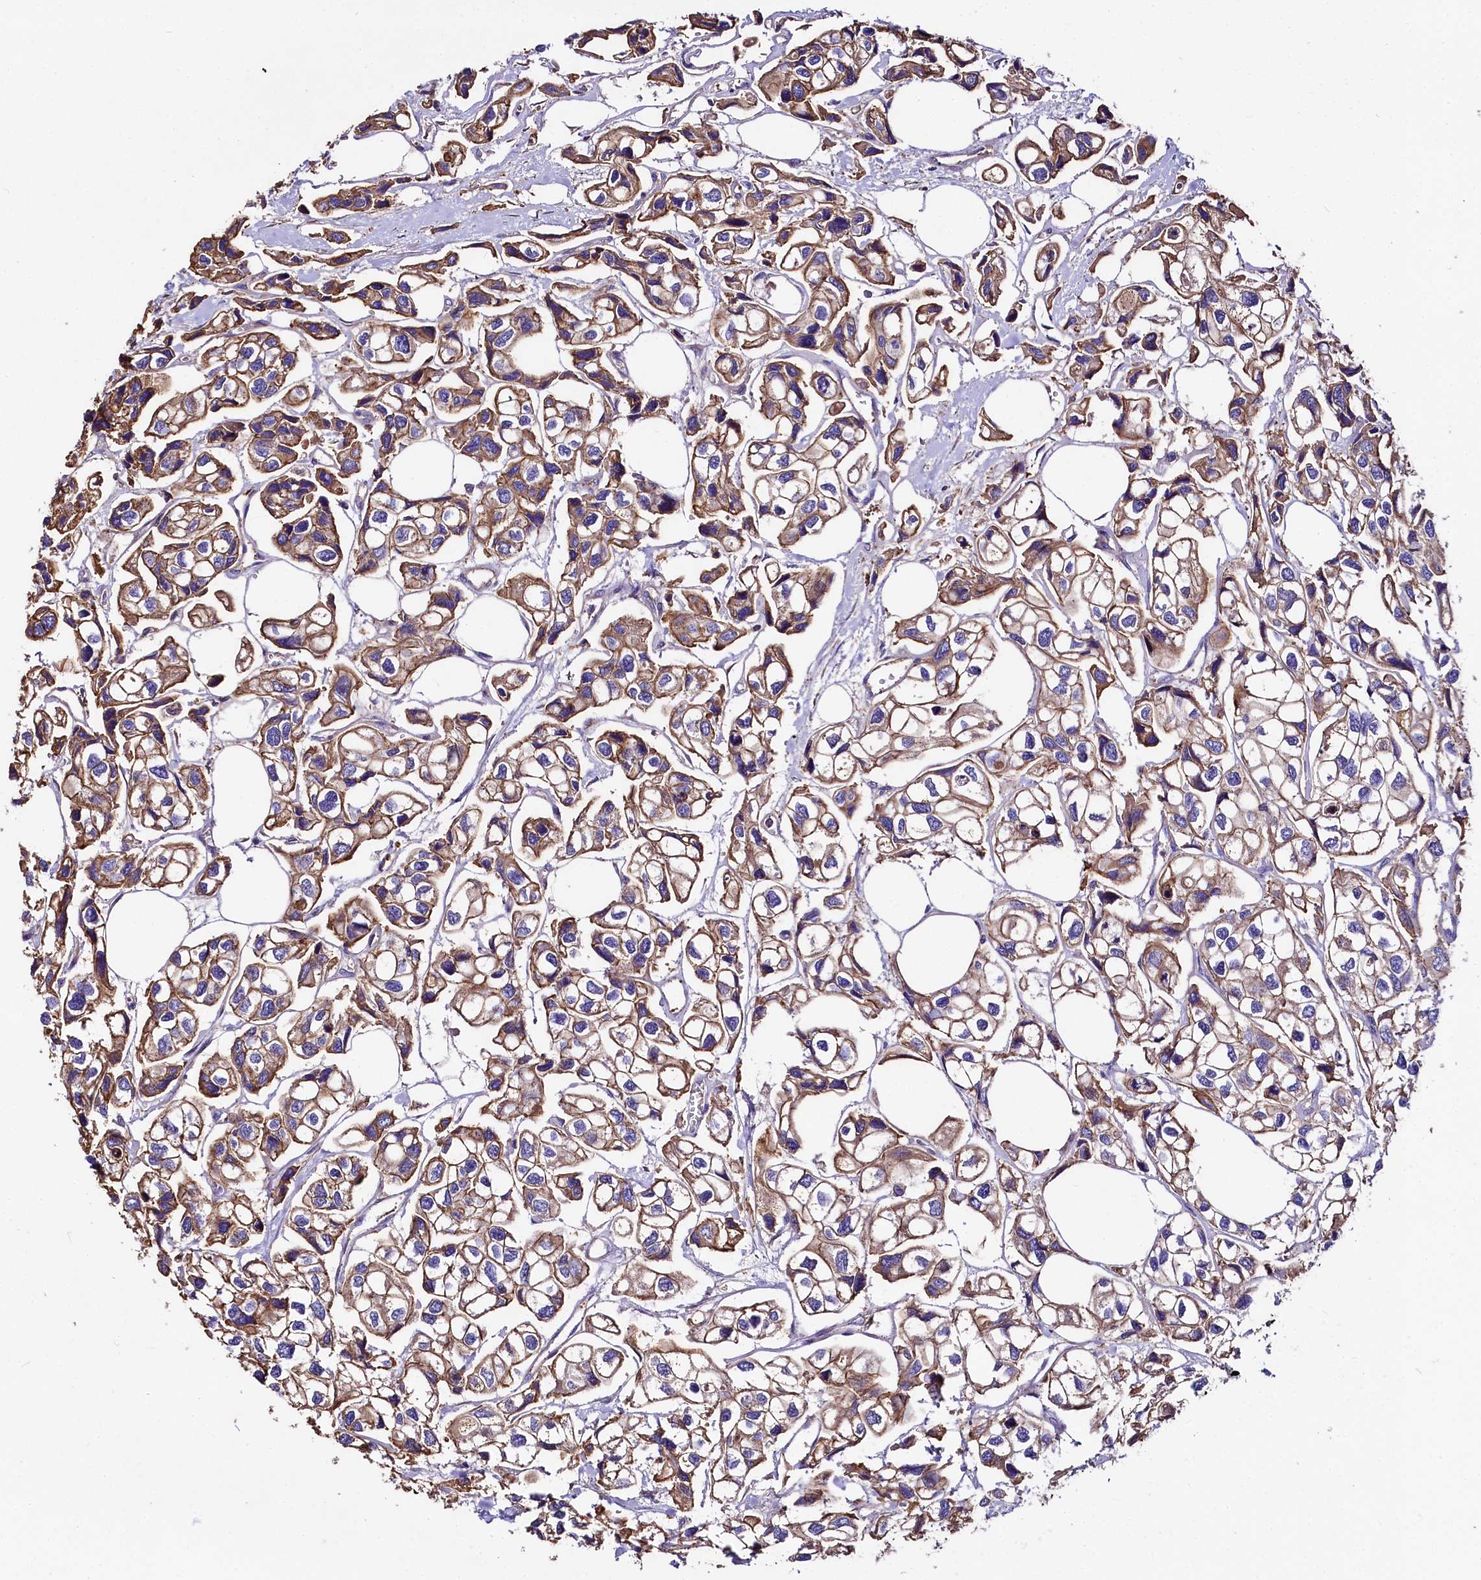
{"staining": {"intensity": "moderate", "quantity": ">75%", "location": "cytoplasmic/membranous"}, "tissue": "urothelial cancer", "cell_type": "Tumor cells", "image_type": "cancer", "snomed": [{"axis": "morphology", "description": "Urothelial carcinoma, High grade"}, {"axis": "topography", "description": "Urinary bladder"}], "caption": "Brown immunohistochemical staining in human urothelial carcinoma (high-grade) shows moderate cytoplasmic/membranous staining in about >75% of tumor cells.", "gene": "FCHSD2", "patient": {"sex": "male", "age": 67}}